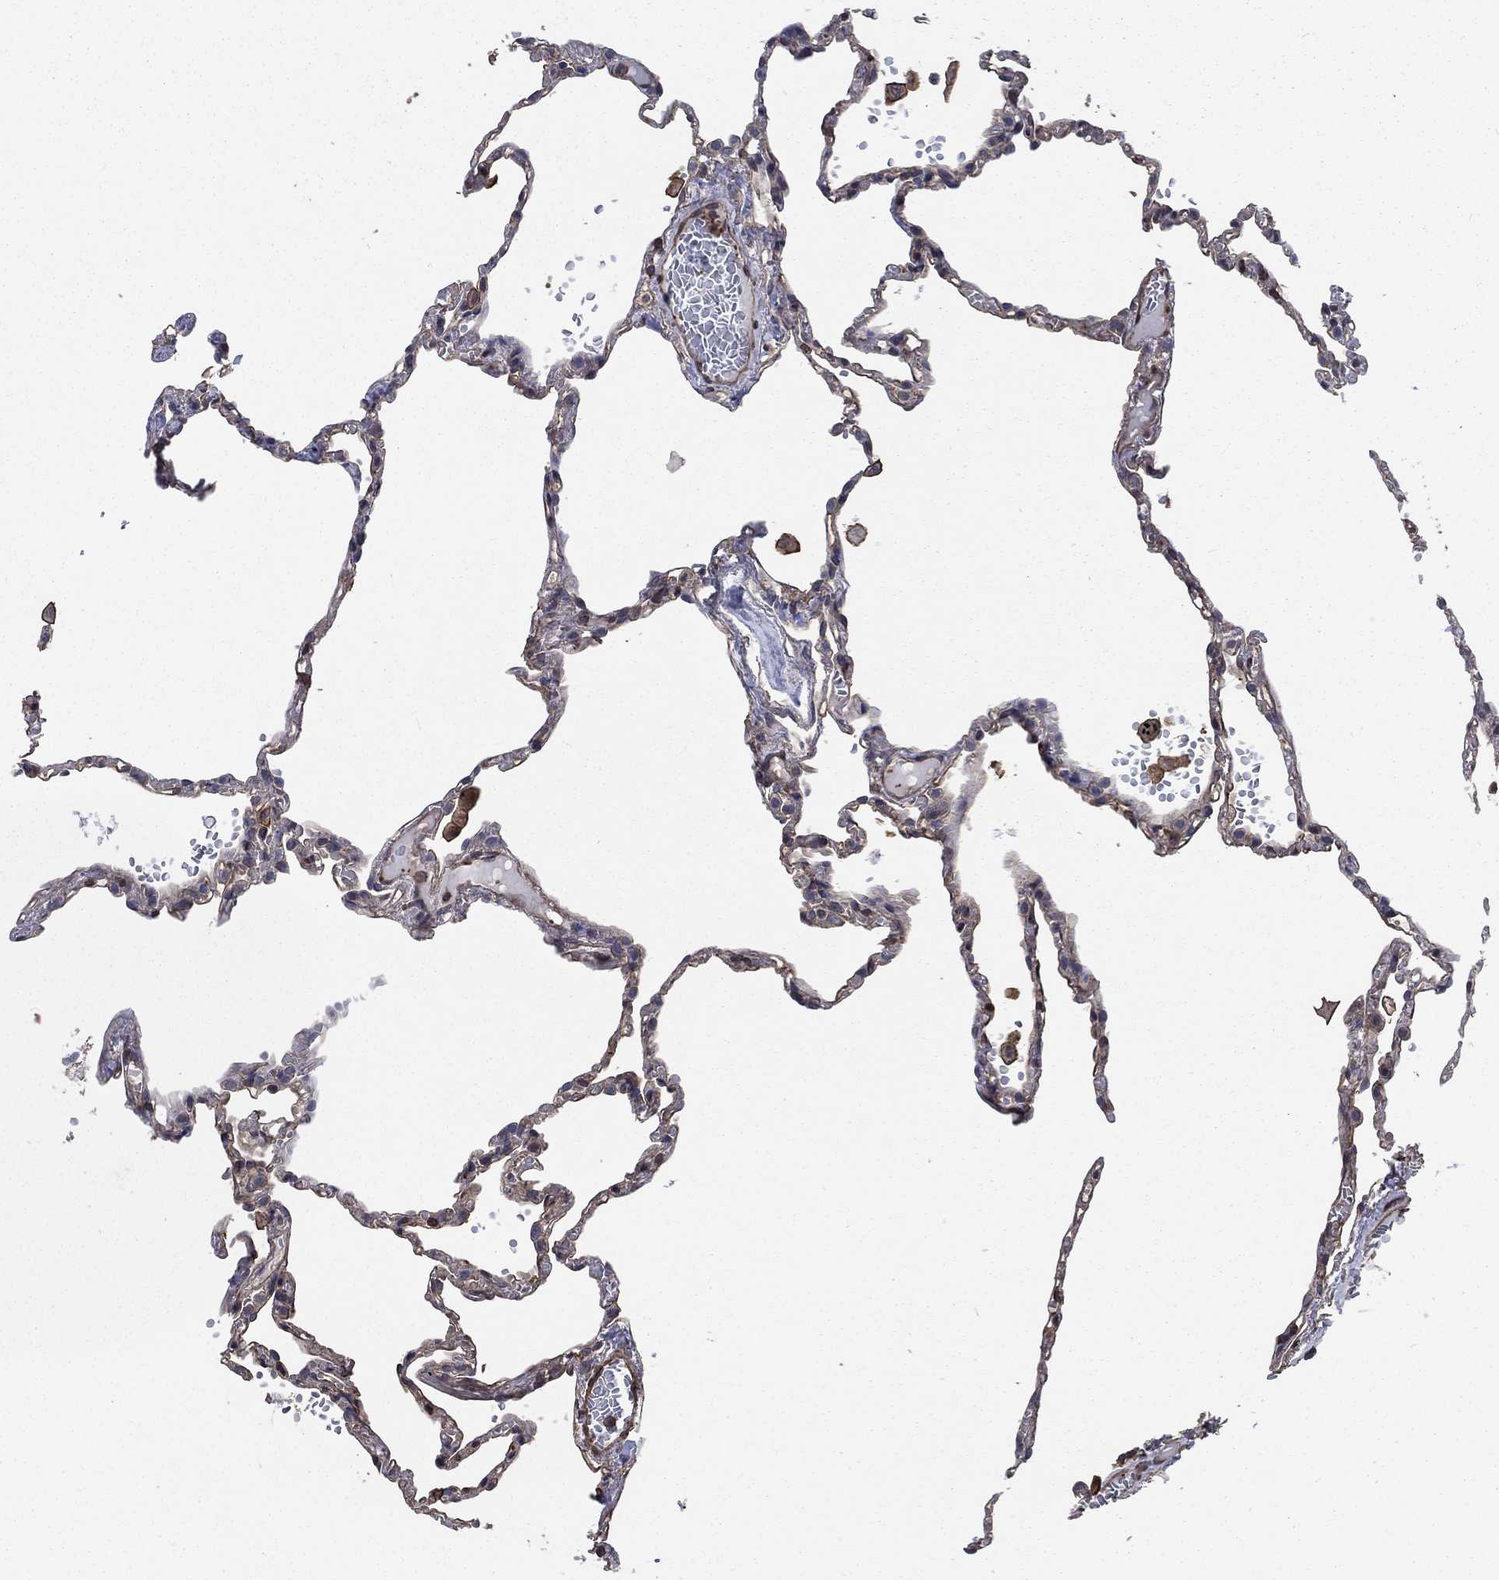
{"staining": {"intensity": "weak", "quantity": "<25%", "location": "cytoplasmic/membranous"}, "tissue": "lung", "cell_type": "Alveolar cells", "image_type": "normal", "snomed": [{"axis": "morphology", "description": "Normal tissue, NOS"}, {"axis": "topography", "description": "Lung"}], "caption": "High magnification brightfield microscopy of normal lung stained with DAB (brown) and counterstained with hematoxylin (blue): alveolar cells show no significant expression. The staining was performed using DAB (3,3'-diaminobenzidine) to visualize the protein expression in brown, while the nuclei were stained in blue with hematoxylin (Magnification: 20x).", "gene": "PDE3A", "patient": {"sex": "male", "age": 78}}